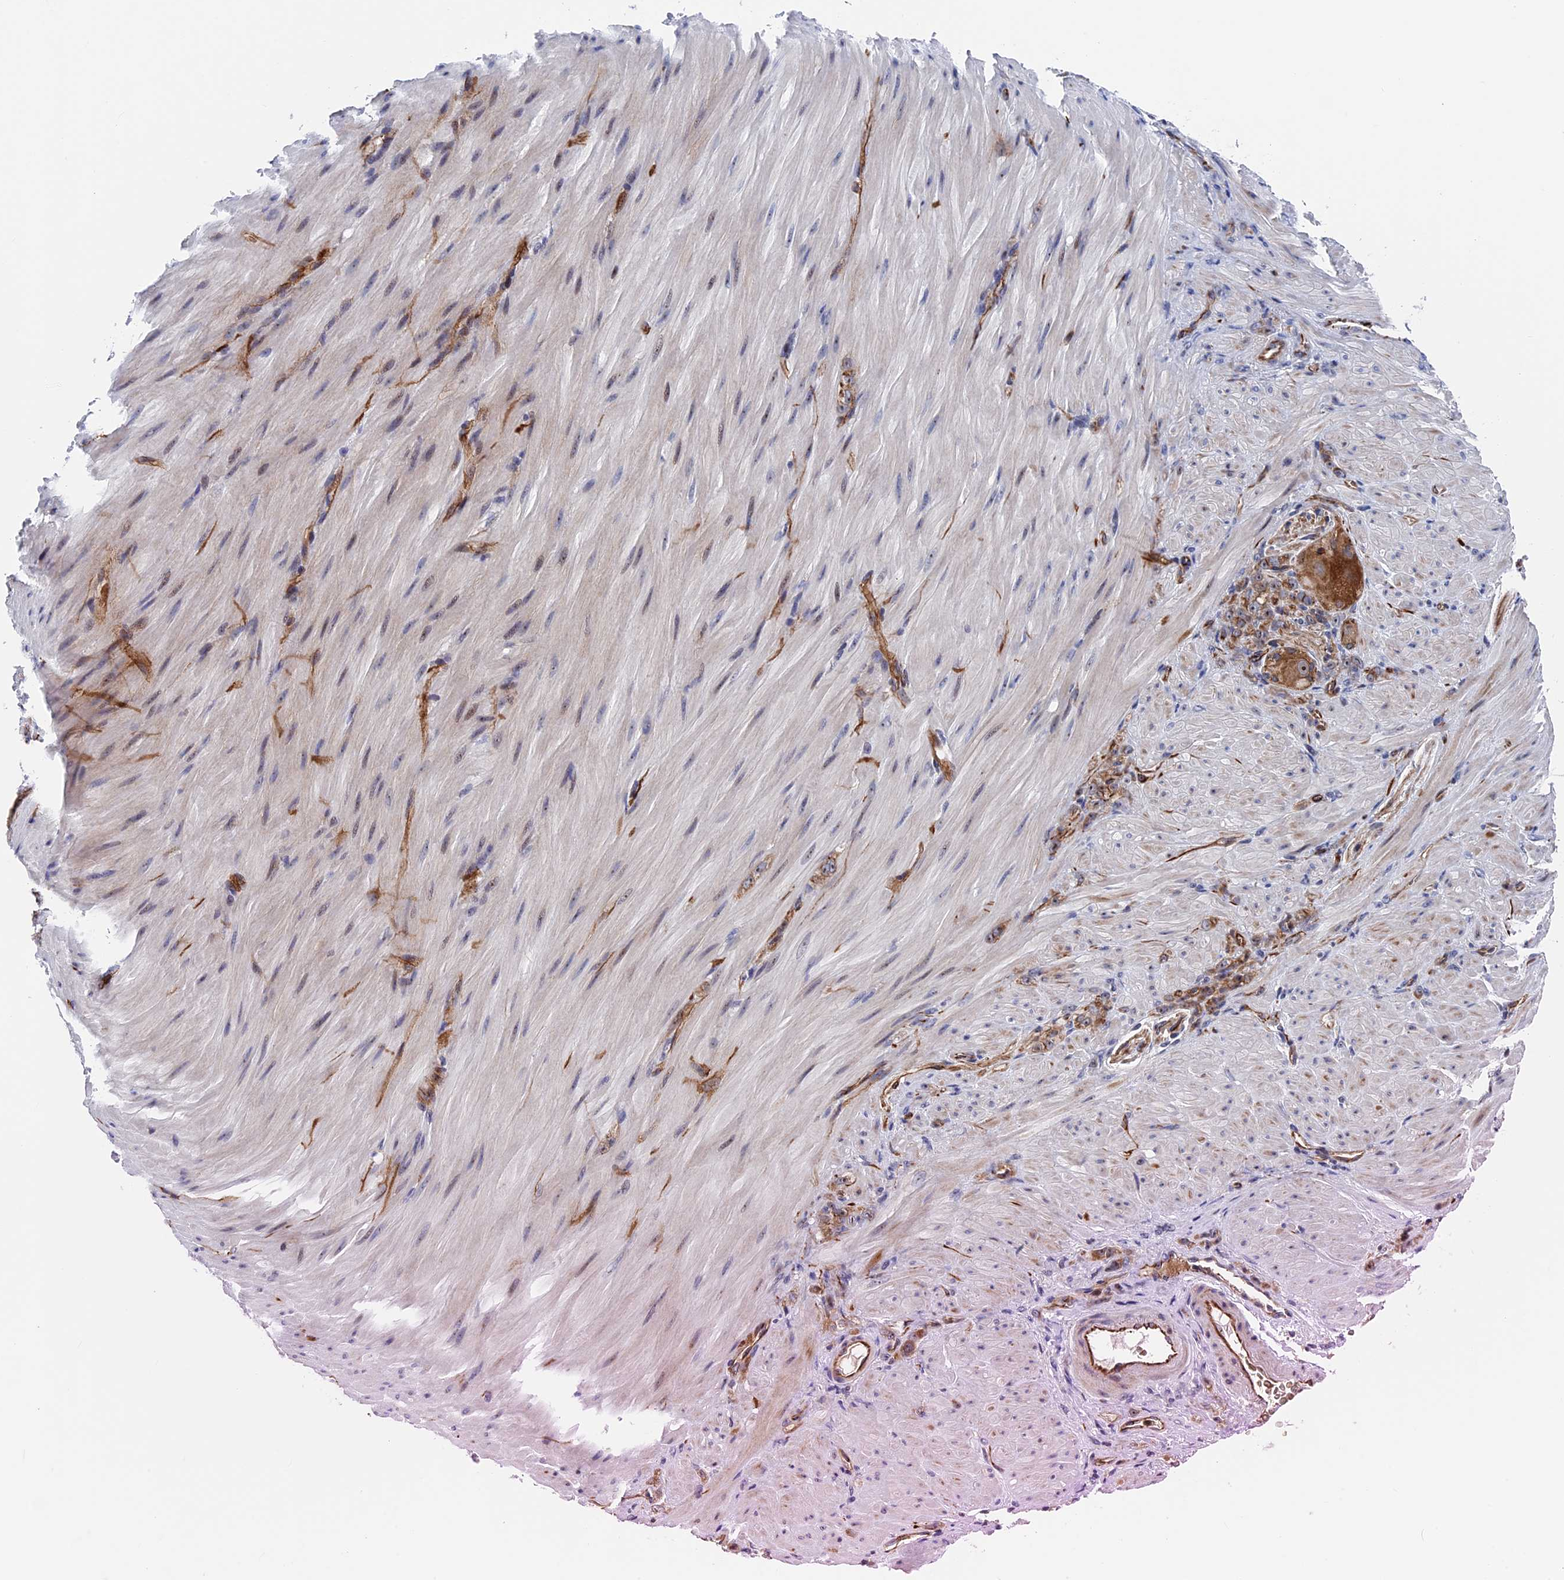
{"staining": {"intensity": "moderate", "quantity": ">75%", "location": "cytoplasmic/membranous"}, "tissue": "stomach cancer", "cell_type": "Tumor cells", "image_type": "cancer", "snomed": [{"axis": "morphology", "description": "Normal tissue, NOS"}, {"axis": "morphology", "description": "Adenocarcinoma, NOS"}, {"axis": "topography", "description": "Stomach"}], "caption": "Stomach cancer was stained to show a protein in brown. There is medium levels of moderate cytoplasmic/membranous expression in approximately >75% of tumor cells.", "gene": "EXOSC9", "patient": {"sex": "male", "age": 82}}